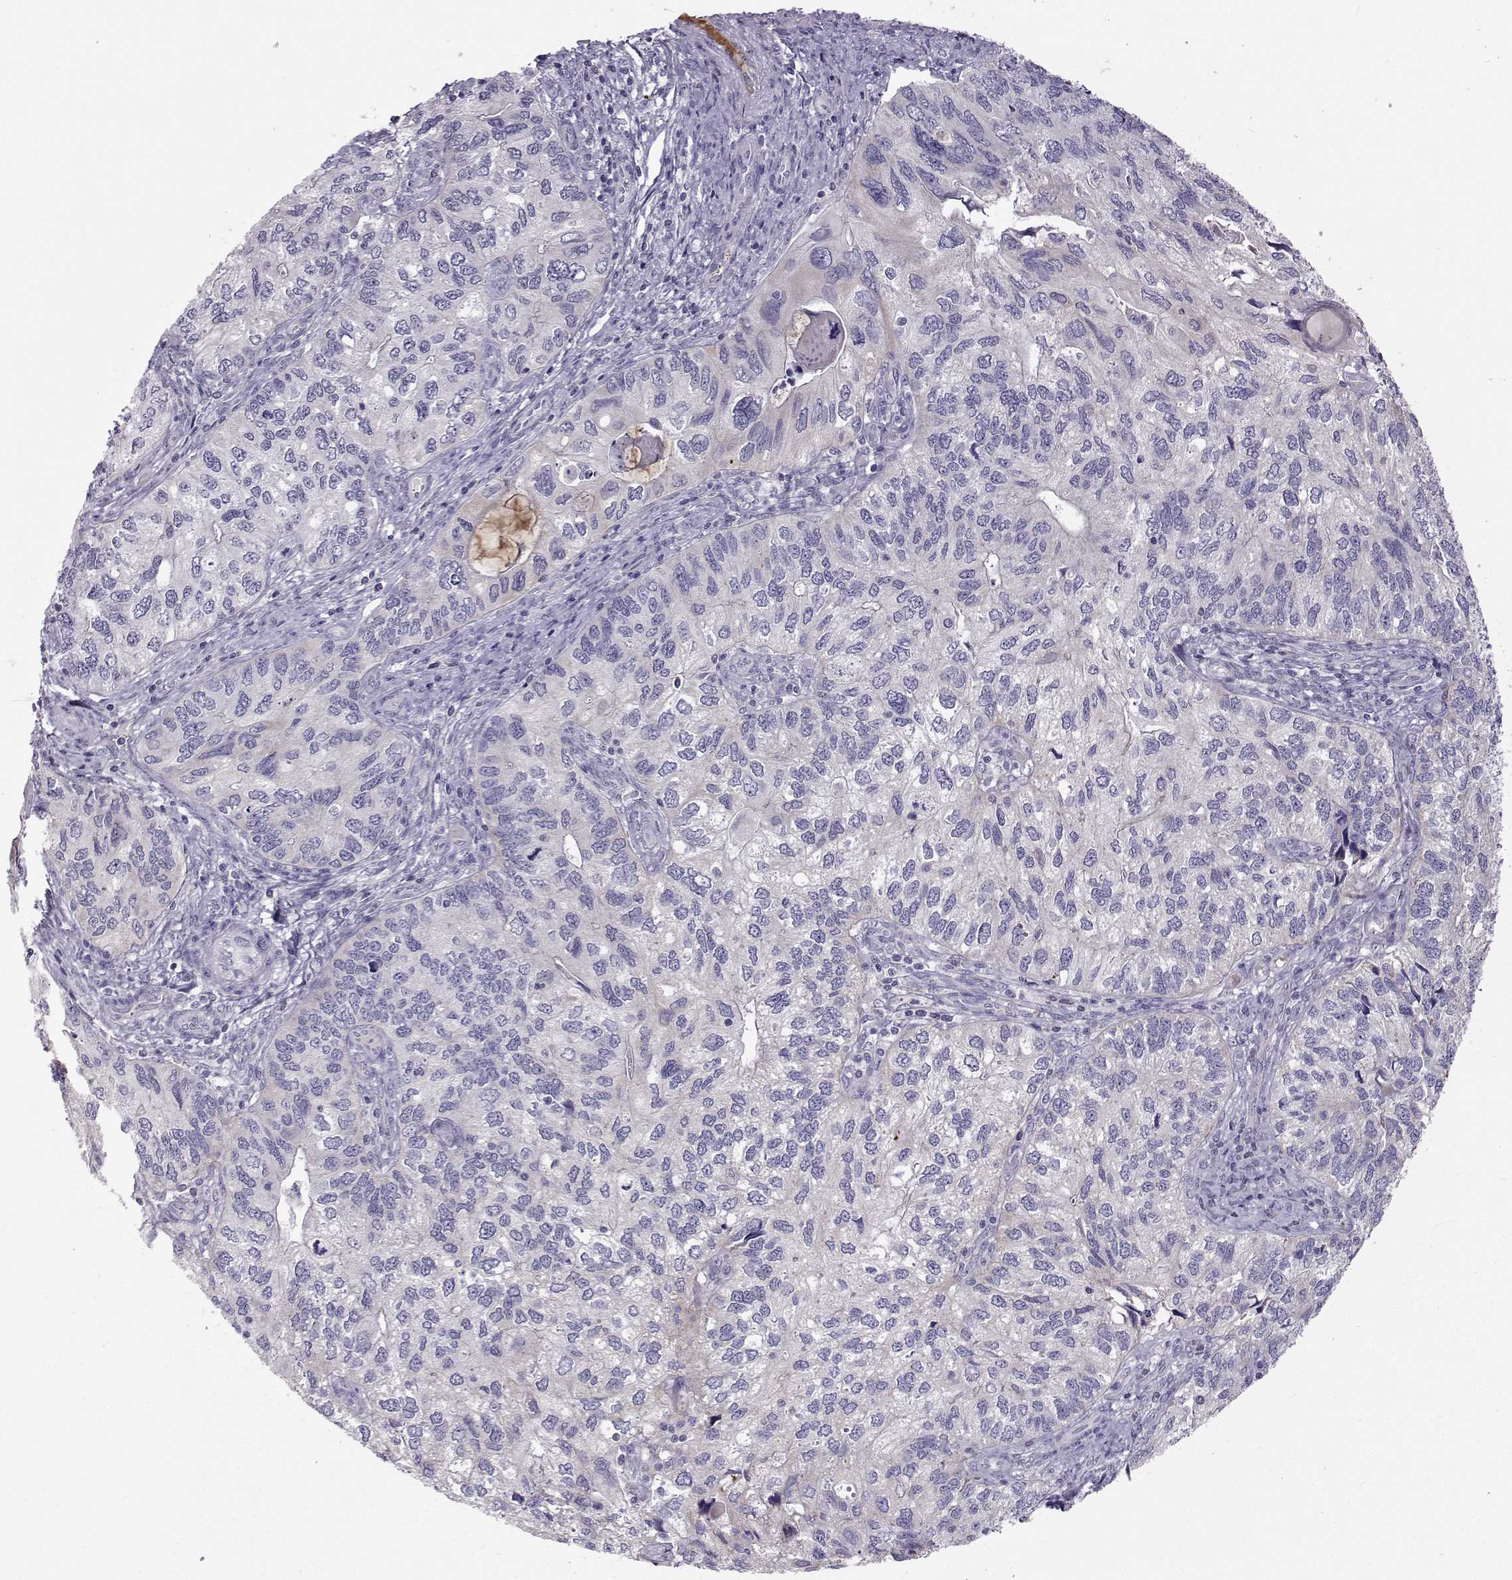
{"staining": {"intensity": "negative", "quantity": "none", "location": "none"}, "tissue": "endometrial cancer", "cell_type": "Tumor cells", "image_type": "cancer", "snomed": [{"axis": "morphology", "description": "Carcinoma, NOS"}, {"axis": "topography", "description": "Uterus"}], "caption": "Immunohistochemical staining of endometrial carcinoma demonstrates no significant expression in tumor cells.", "gene": "CLN6", "patient": {"sex": "female", "age": 76}}